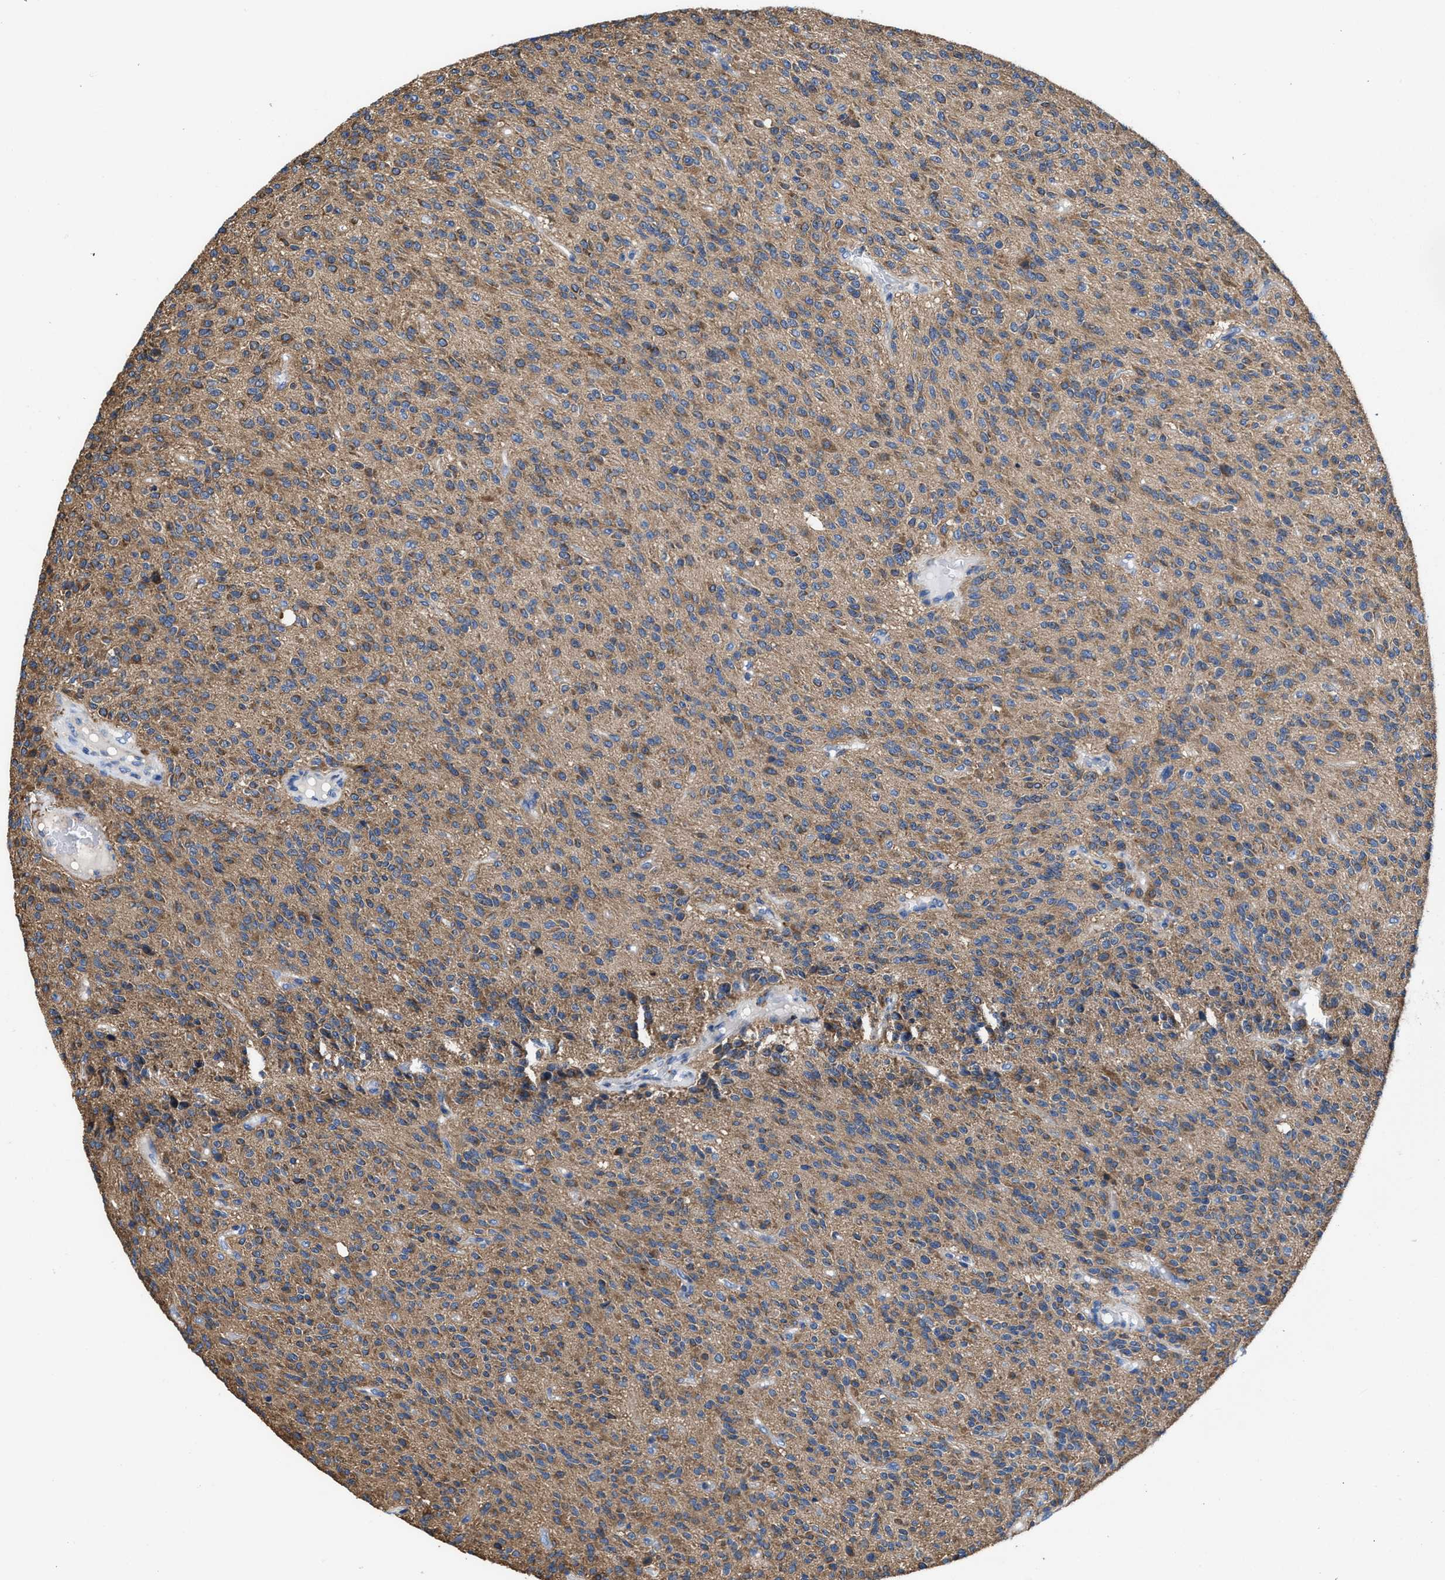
{"staining": {"intensity": "moderate", "quantity": "<25%", "location": "cytoplasmic/membranous"}, "tissue": "glioma", "cell_type": "Tumor cells", "image_type": "cancer", "snomed": [{"axis": "morphology", "description": "Glioma, malignant, High grade"}, {"axis": "topography", "description": "Brain"}], "caption": "Human high-grade glioma (malignant) stained for a protein (brown) displays moderate cytoplasmic/membranous positive staining in approximately <25% of tumor cells.", "gene": "TMEM30A", "patient": {"sex": "male", "age": 34}}